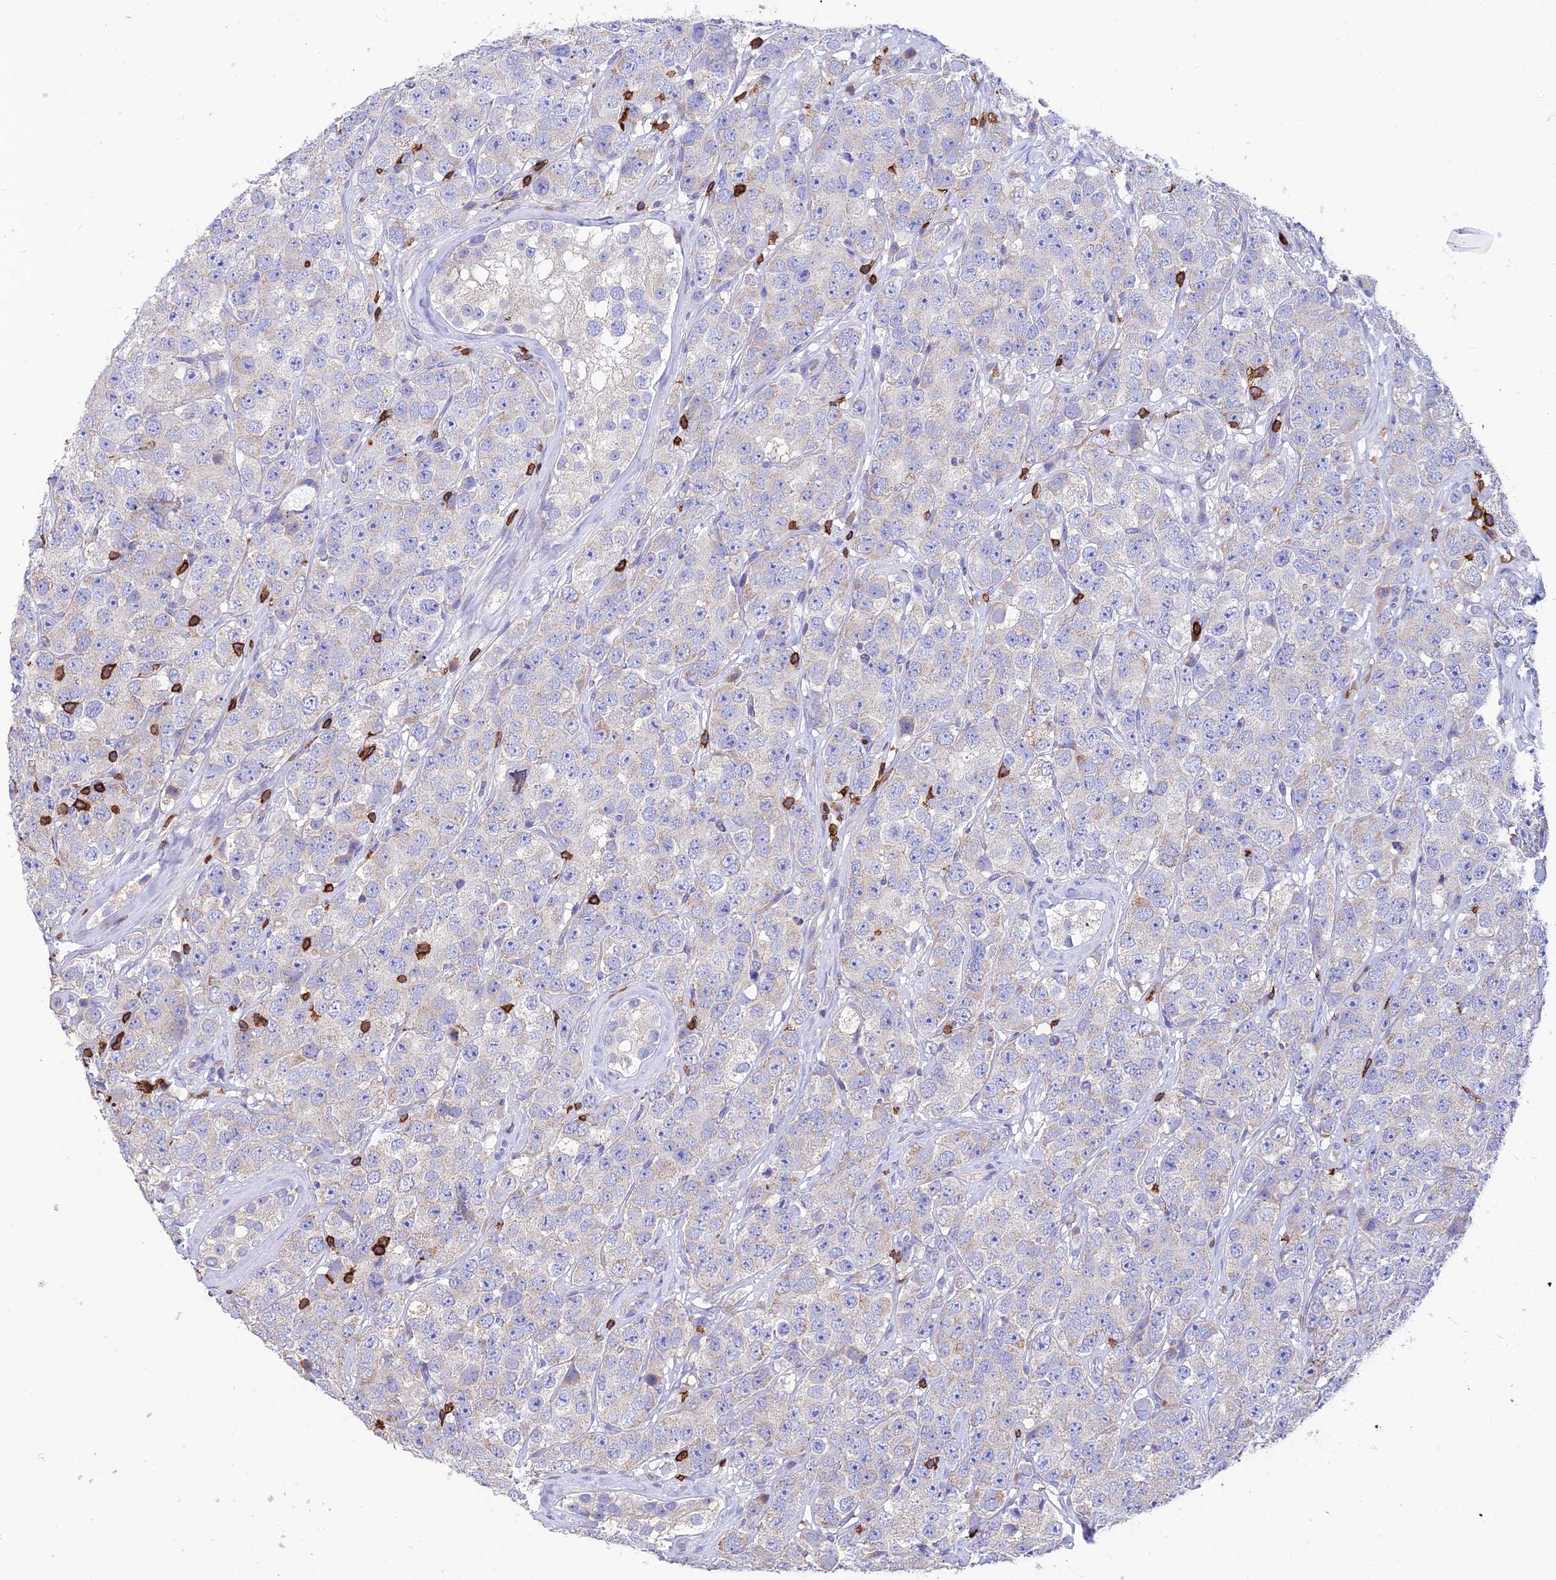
{"staining": {"intensity": "negative", "quantity": "none", "location": "none"}, "tissue": "testis cancer", "cell_type": "Tumor cells", "image_type": "cancer", "snomed": [{"axis": "morphology", "description": "Seminoma, NOS"}, {"axis": "topography", "description": "Testis"}], "caption": "Immunohistochemical staining of testis cancer exhibits no significant staining in tumor cells.", "gene": "PTPRCAP", "patient": {"sex": "male", "age": 28}}